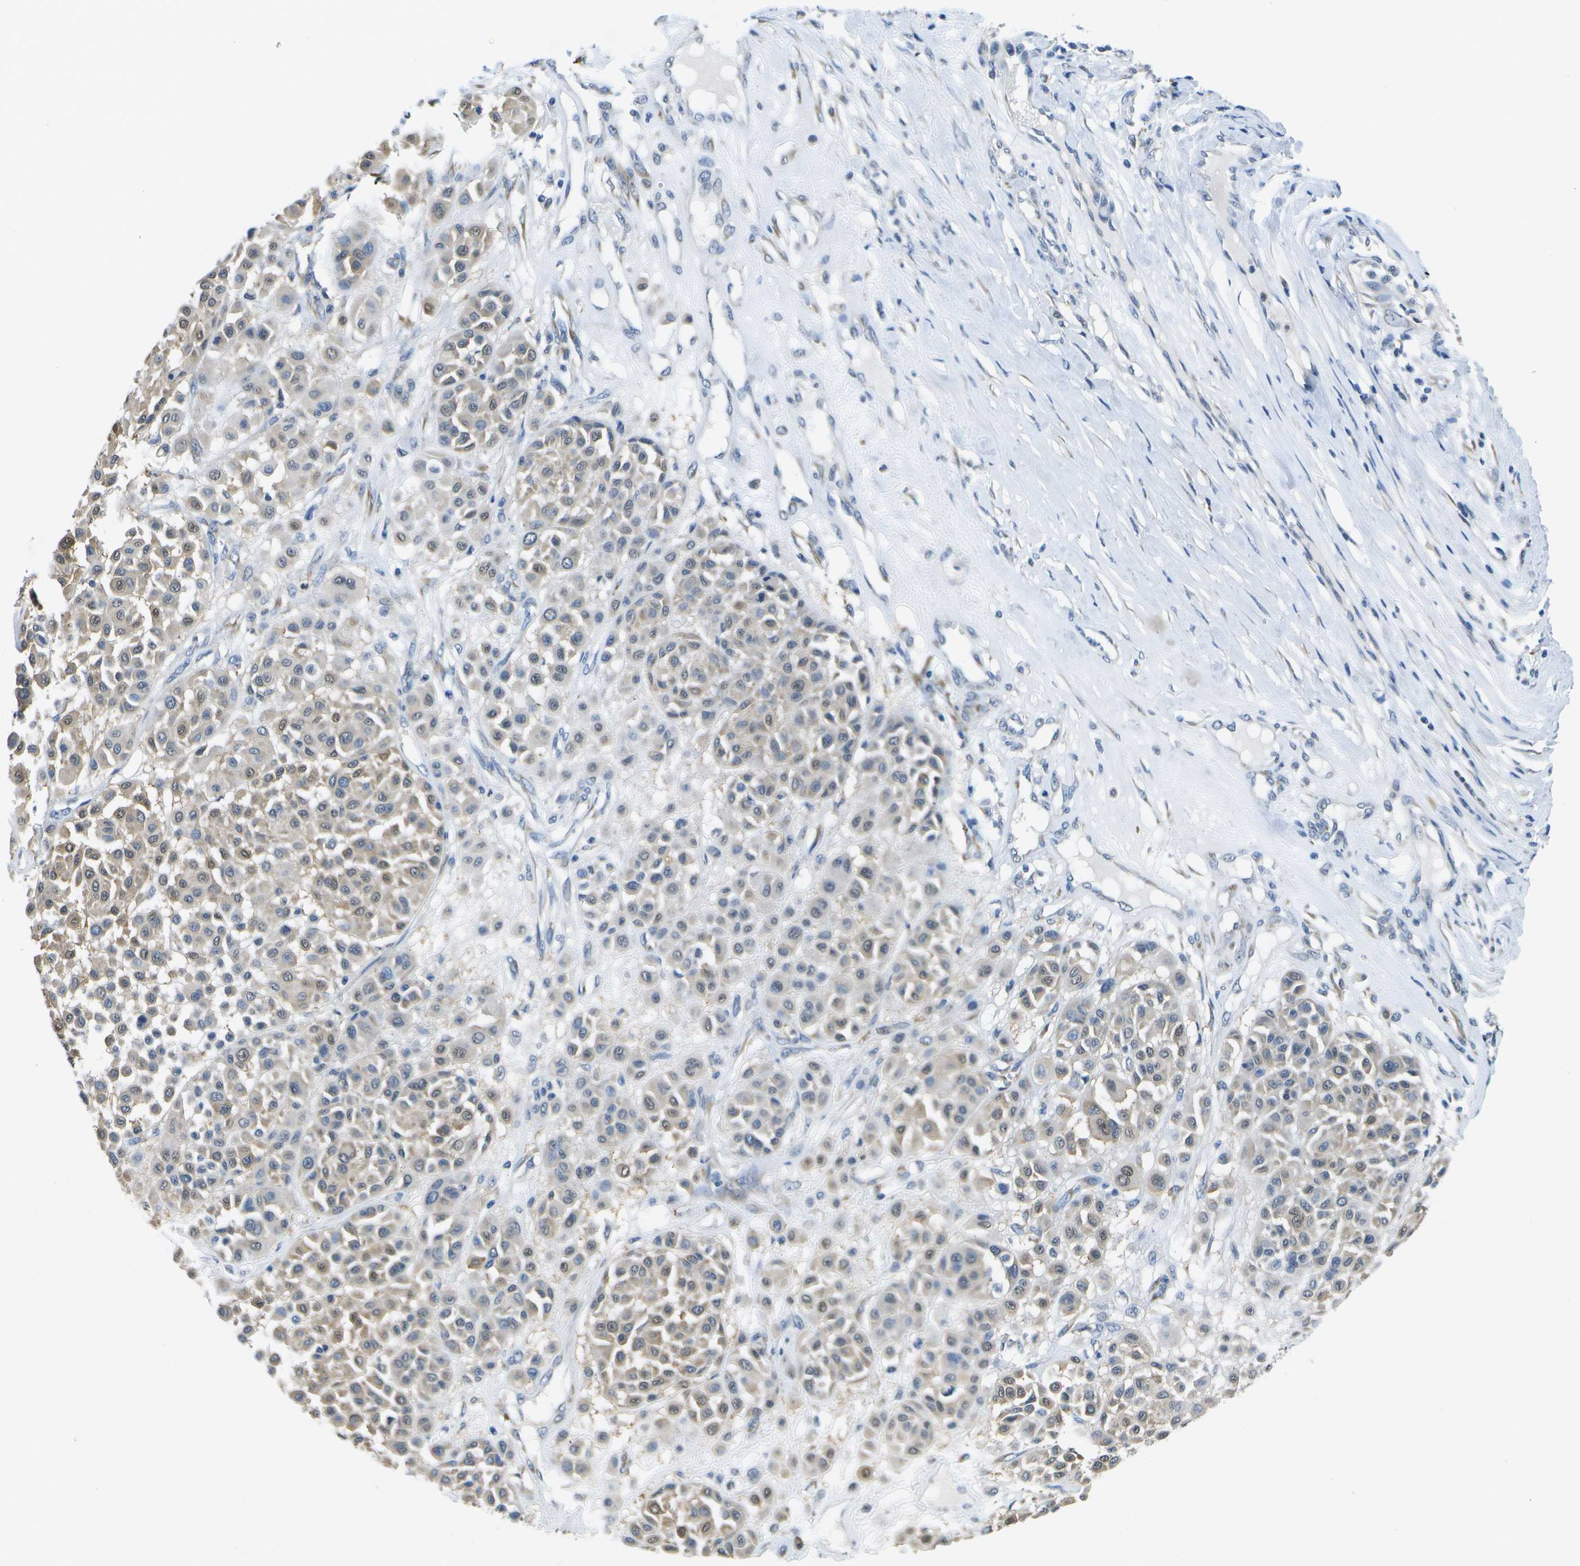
{"staining": {"intensity": "weak", "quantity": "25%-75%", "location": "cytoplasmic/membranous,nuclear"}, "tissue": "melanoma", "cell_type": "Tumor cells", "image_type": "cancer", "snomed": [{"axis": "morphology", "description": "Malignant melanoma, Metastatic site"}, {"axis": "topography", "description": "Soft tissue"}], "caption": "Immunohistochemistry (IHC) image of neoplastic tissue: human malignant melanoma (metastatic site) stained using IHC shows low levels of weak protein expression localized specifically in the cytoplasmic/membranous and nuclear of tumor cells, appearing as a cytoplasmic/membranous and nuclear brown color.", "gene": "DSE", "patient": {"sex": "male", "age": 41}}